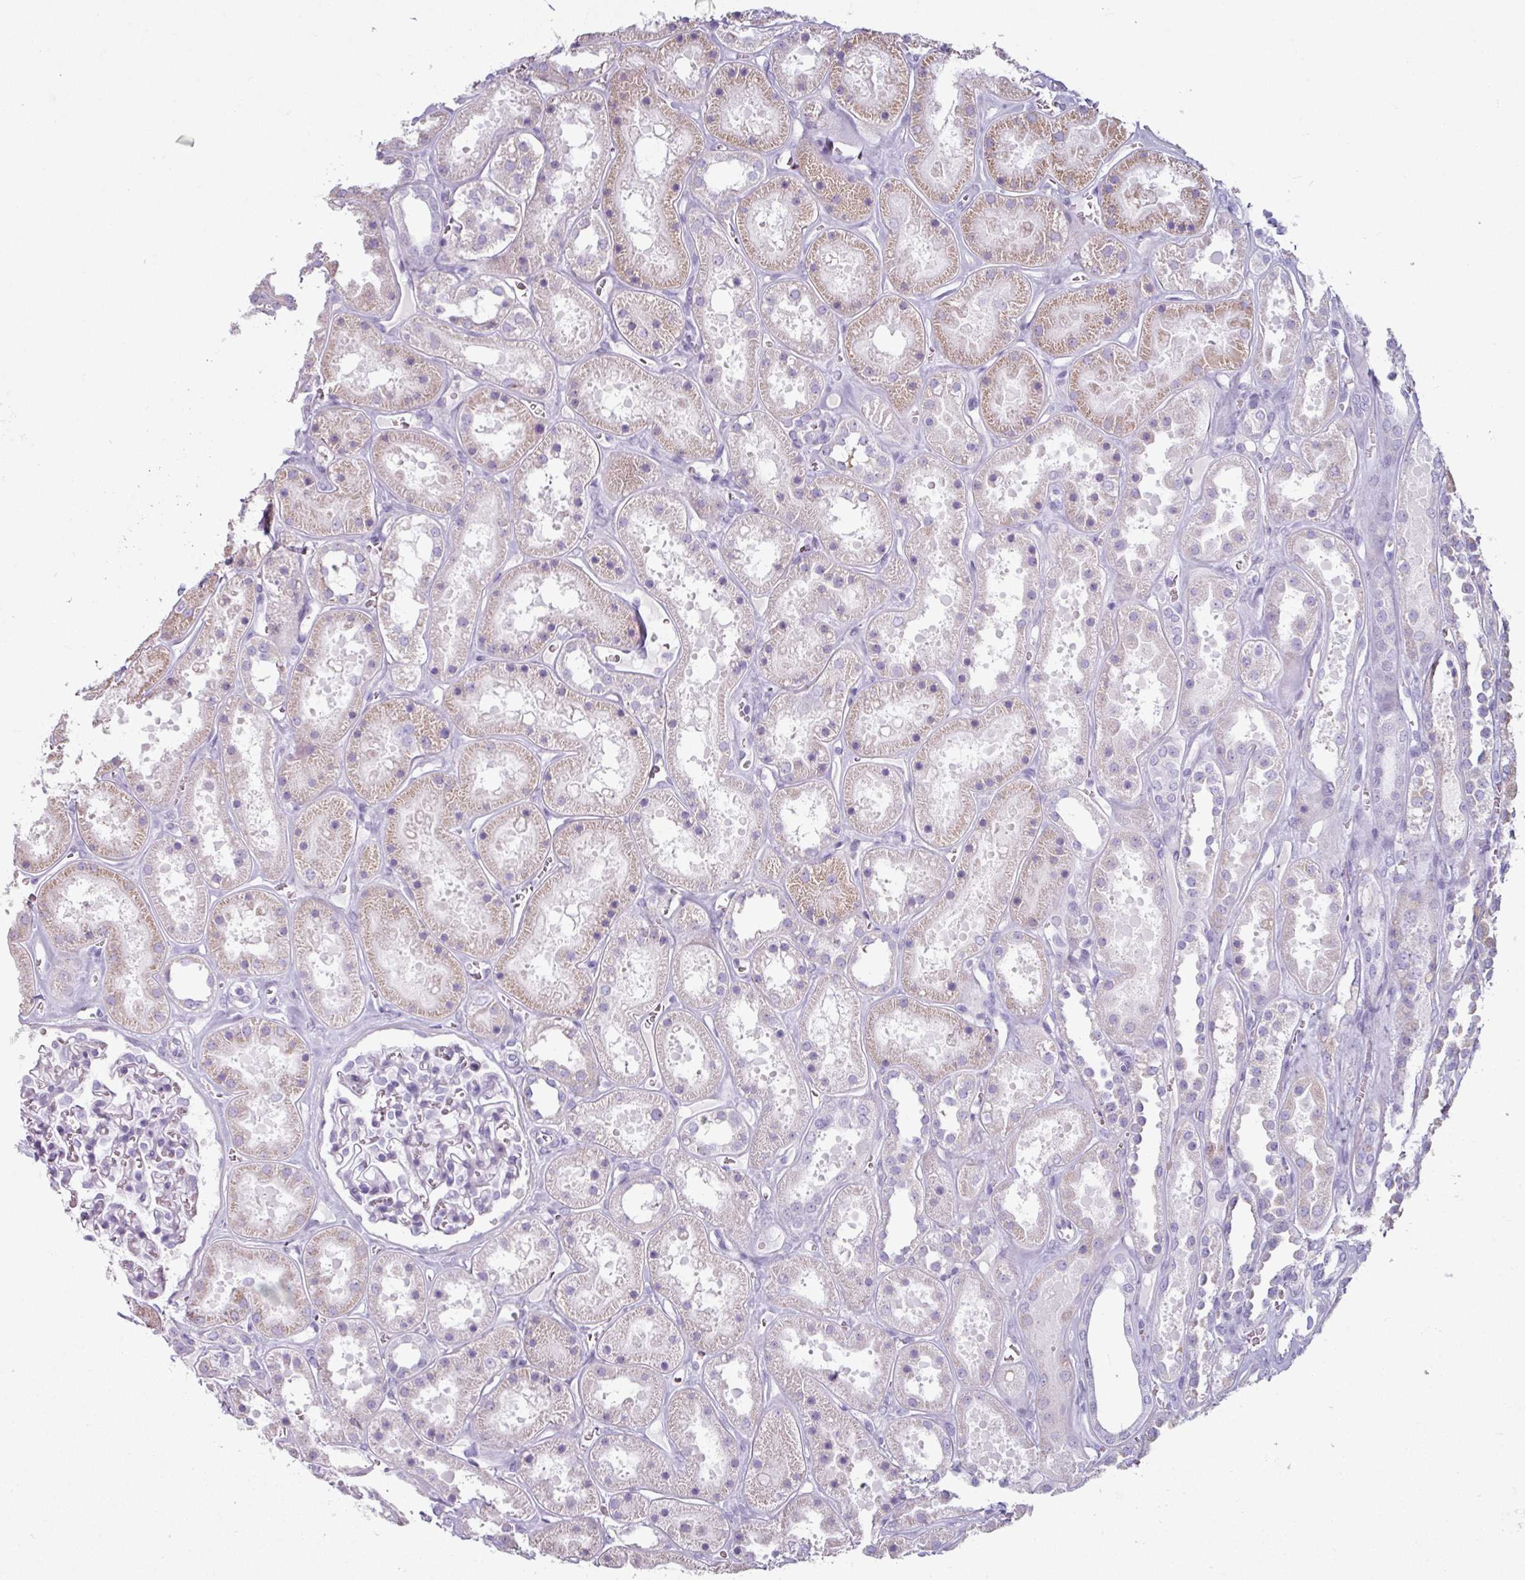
{"staining": {"intensity": "negative", "quantity": "none", "location": "none"}, "tissue": "kidney", "cell_type": "Cells in glomeruli", "image_type": "normal", "snomed": [{"axis": "morphology", "description": "Normal tissue, NOS"}, {"axis": "topography", "description": "Kidney"}], "caption": "IHC of normal kidney displays no staining in cells in glomeruli. Nuclei are stained in blue.", "gene": "CLCA1", "patient": {"sex": "female", "age": 41}}